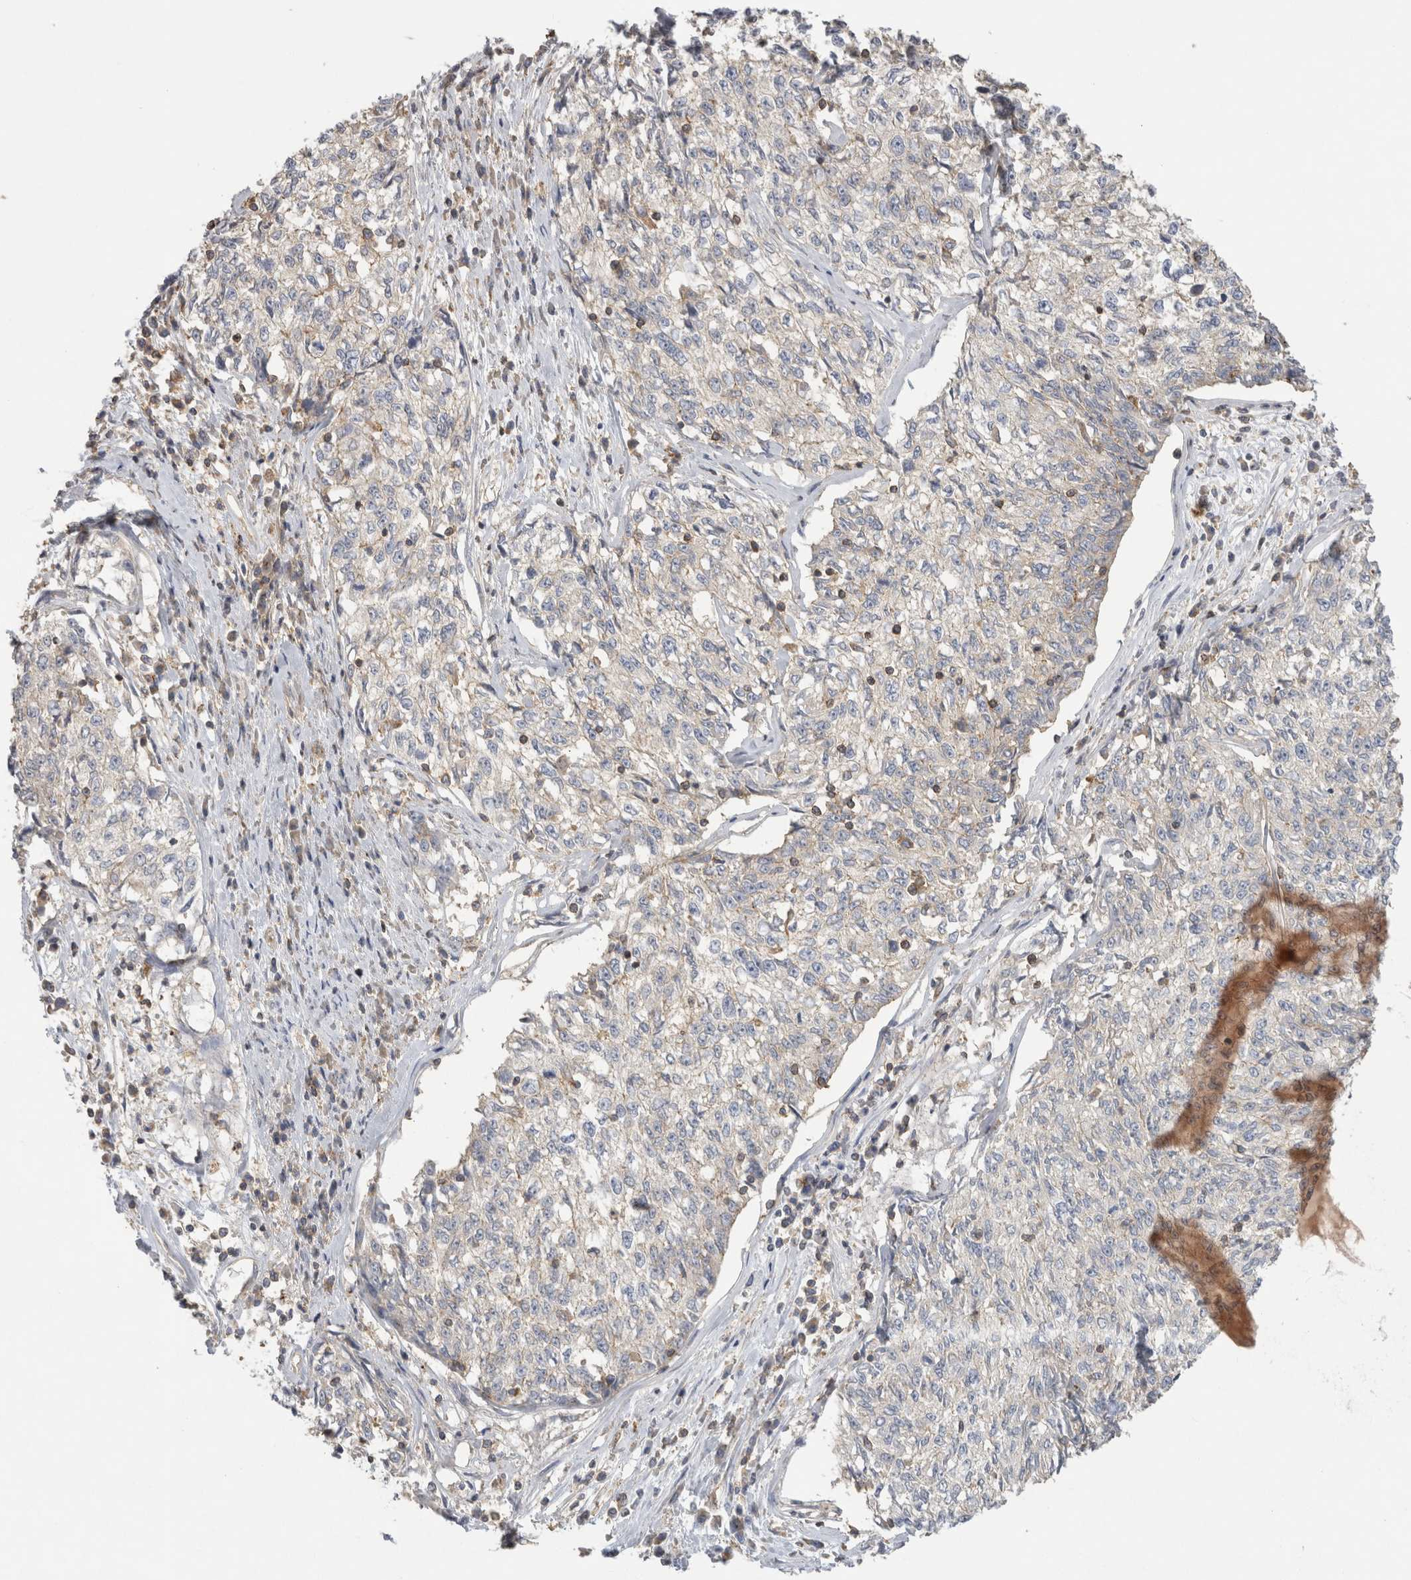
{"staining": {"intensity": "negative", "quantity": "none", "location": "none"}, "tissue": "cervical cancer", "cell_type": "Tumor cells", "image_type": "cancer", "snomed": [{"axis": "morphology", "description": "Squamous cell carcinoma, NOS"}, {"axis": "topography", "description": "Cervix"}], "caption": "Tumor cells show no significant expression in cervical cancer. (DAB immunohistochemistry, high magnification).", "gene": "CHMP6", "patient": {"sex": "female", "age": 57}}